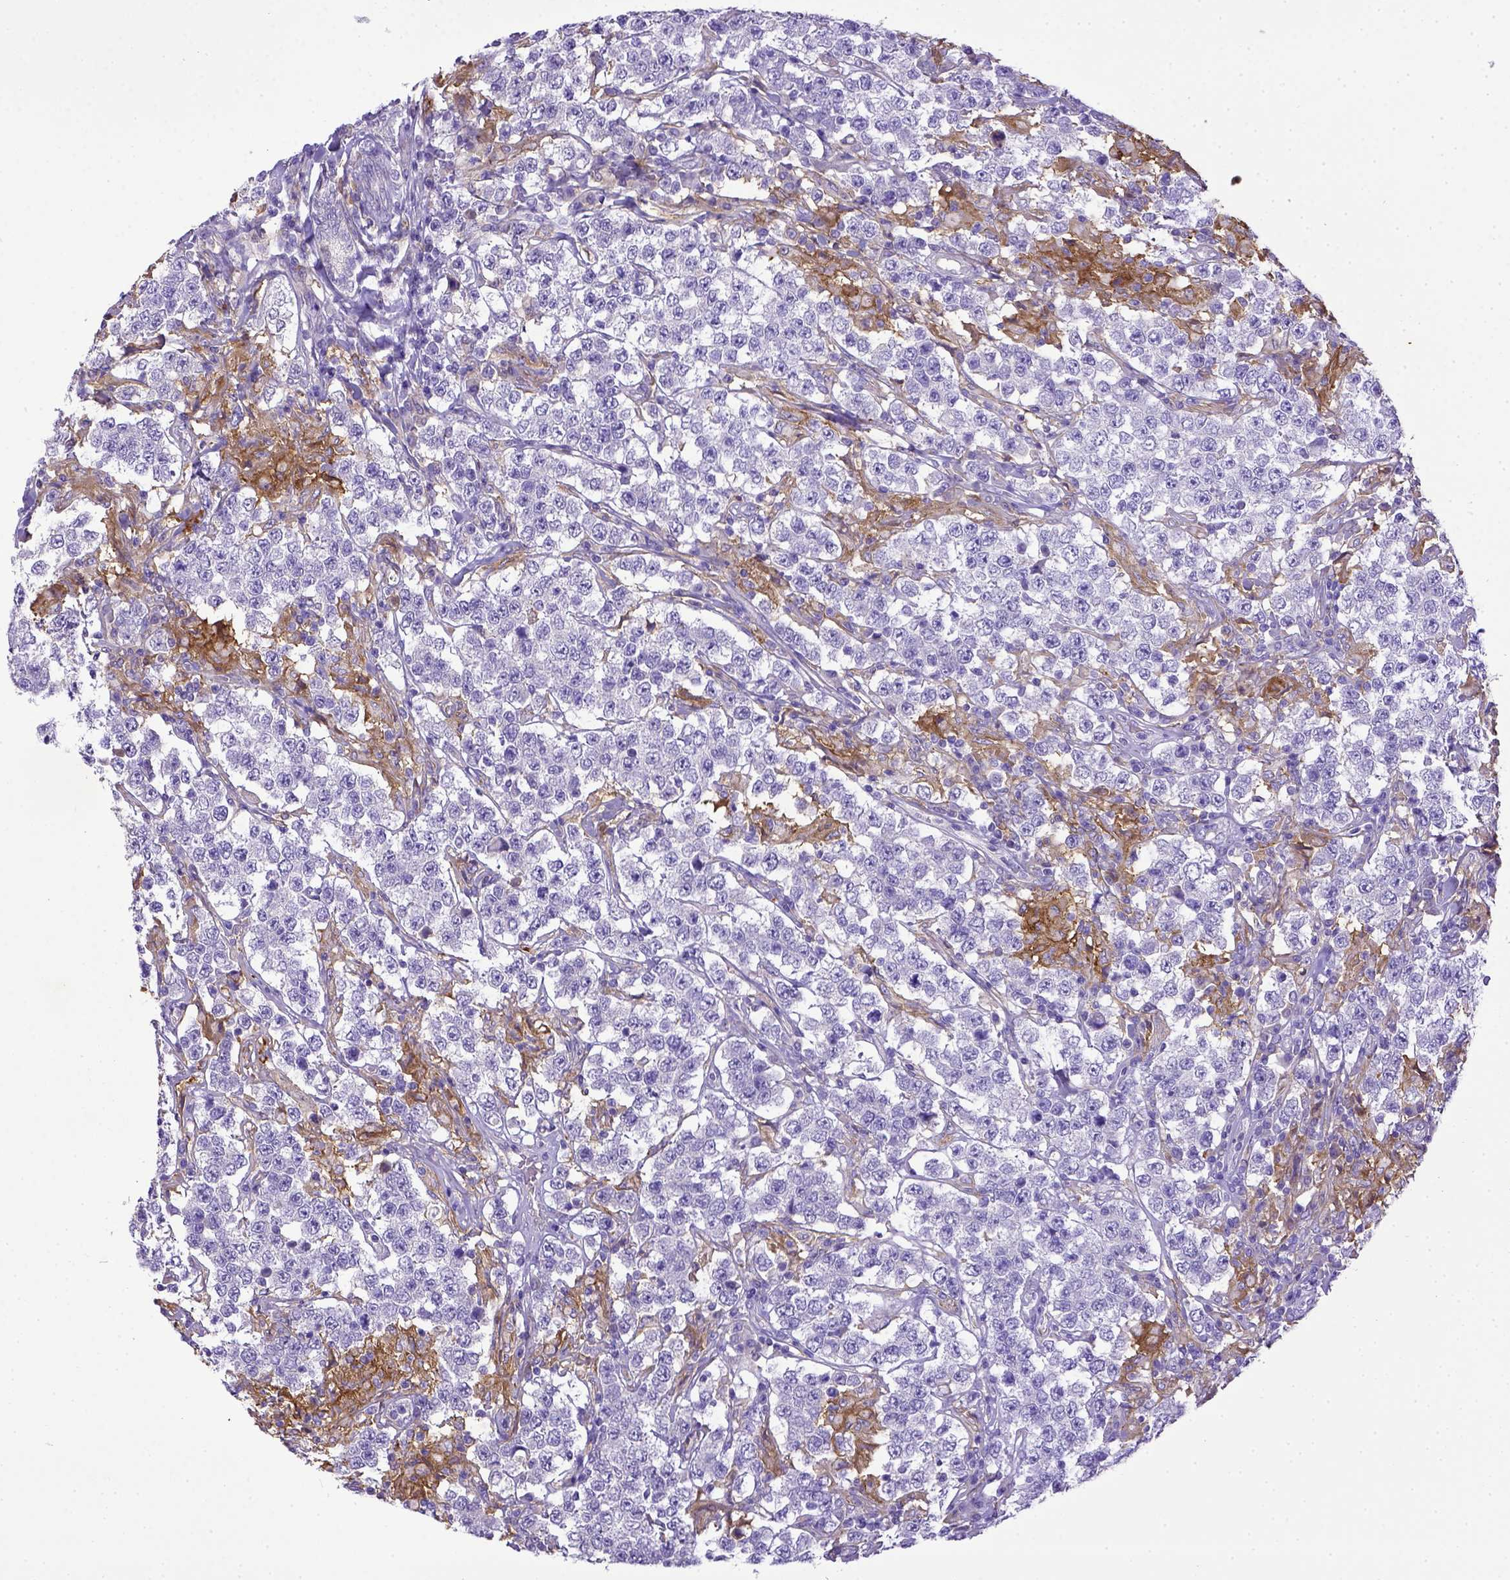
{"staining": {"intensity": "negative", "quantity": "none", "location": "none"}, "tissue": "testis cancer", "cell_type": "Tumor cells", "image_type": "cancer", "snomed": [{"axis": "morphology", "description": "Seminoma, NOS"}, {"axis": "morphology", "description": "Carcinoma, Embryonal, NOS"}, {"axis": "topography", "description": "Testis"}], "caption": "An immunohistochemistry photomicrograph of testis cancer is shown. There is no staining in tumor cells of testis cancer. Nuclei are stained in blue.", "gene": "CD40", "patient": {"sex": "male", "age": 41}}